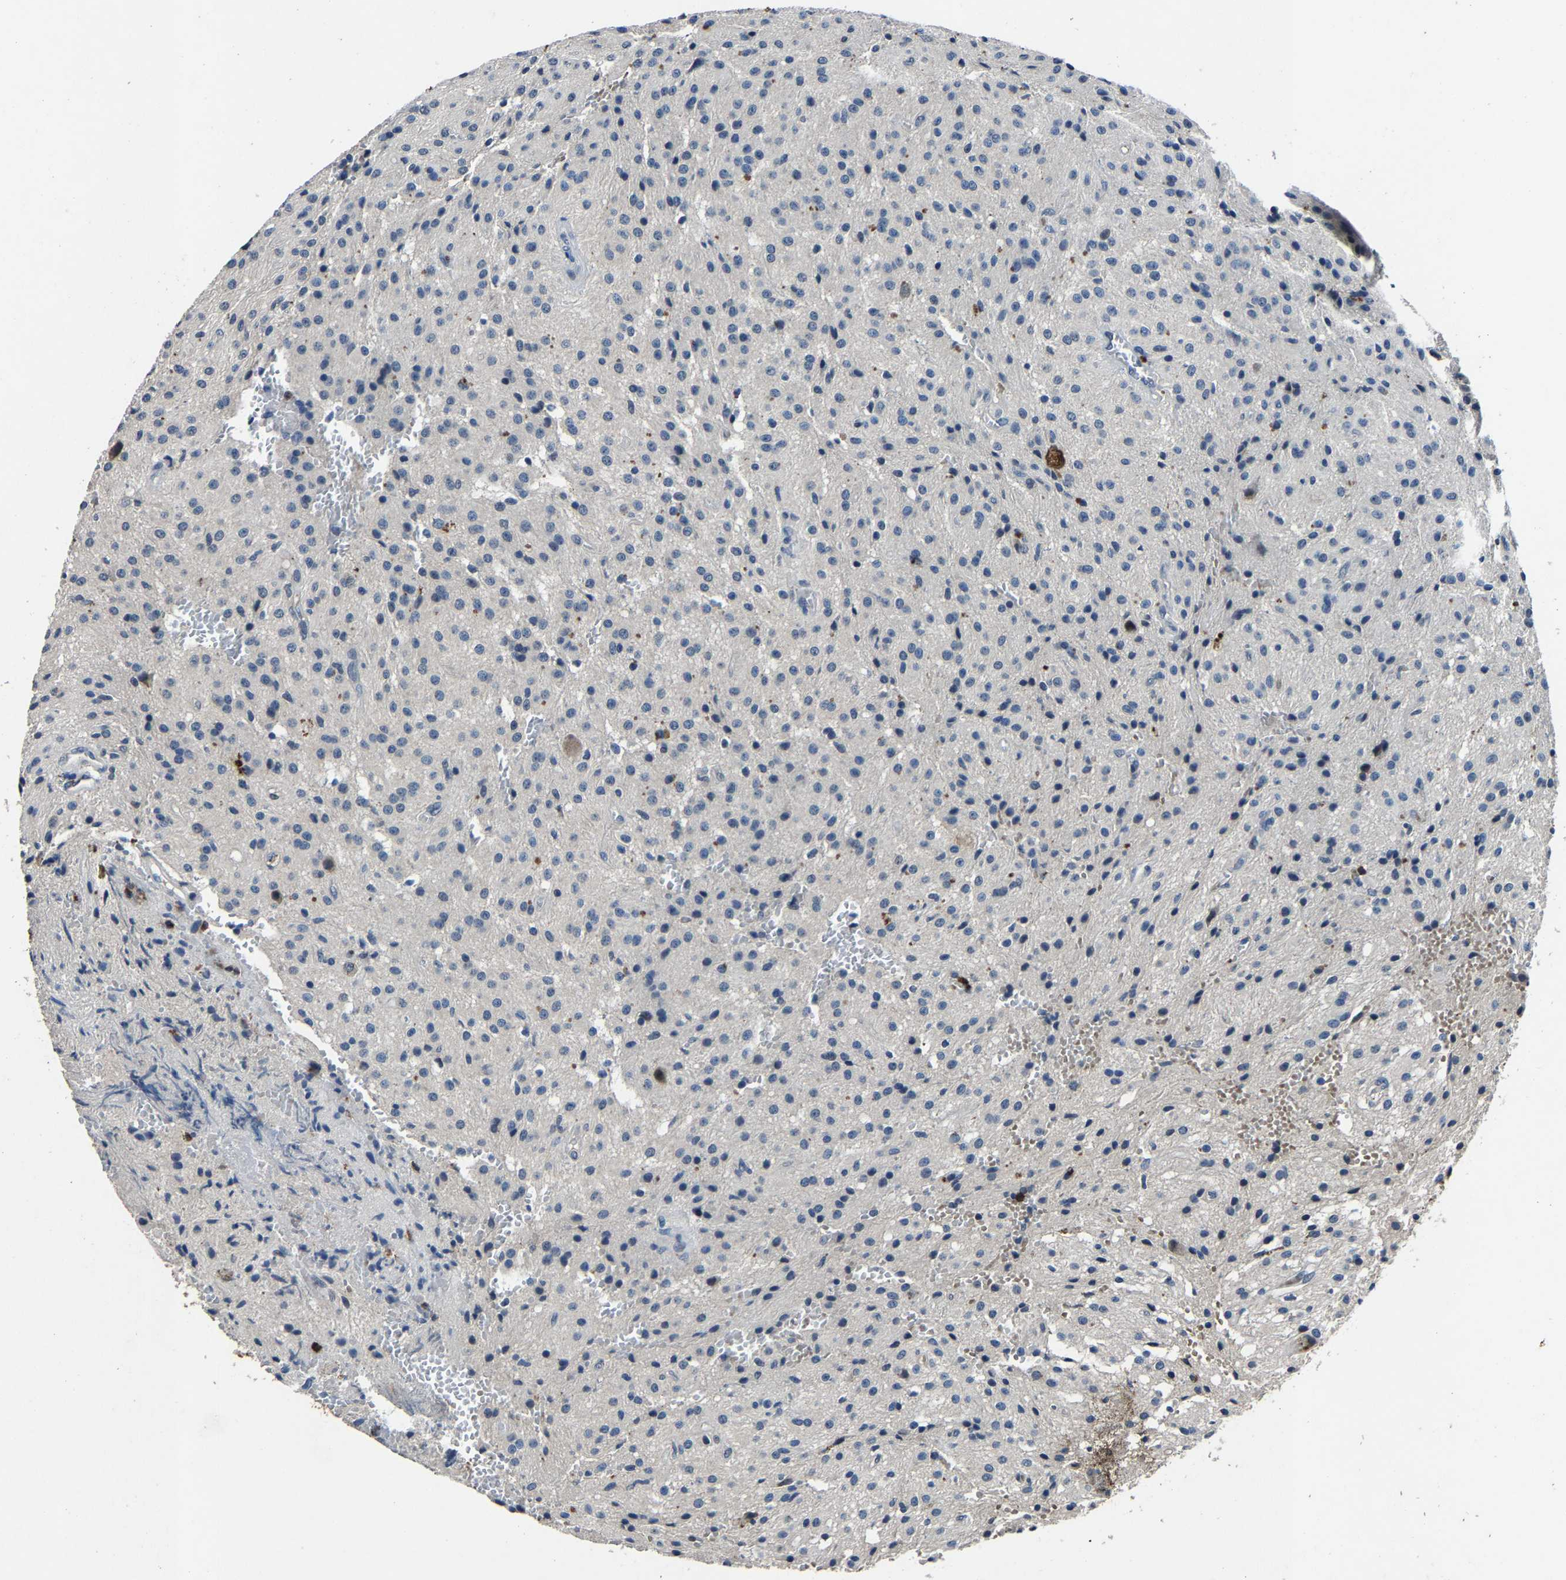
{"staining": {"intensity": "negative", "quantity": "none", "location": "none"}, "tissue": "glioma", "cell_type": "Tumor cells", "image_type": "cancer", "snomed": [{"axis": "morphology", "description": "Glioma, malignant, High grade"}, {"axis": "topography", "description": "Brain"}], "caption": "Immunohistochemical staining of human malignant glioma (high-grade) displays no significant positivity in tumor cells.", "gene": "PCNX2", "patient": {"sex": "female", "age": 59}}